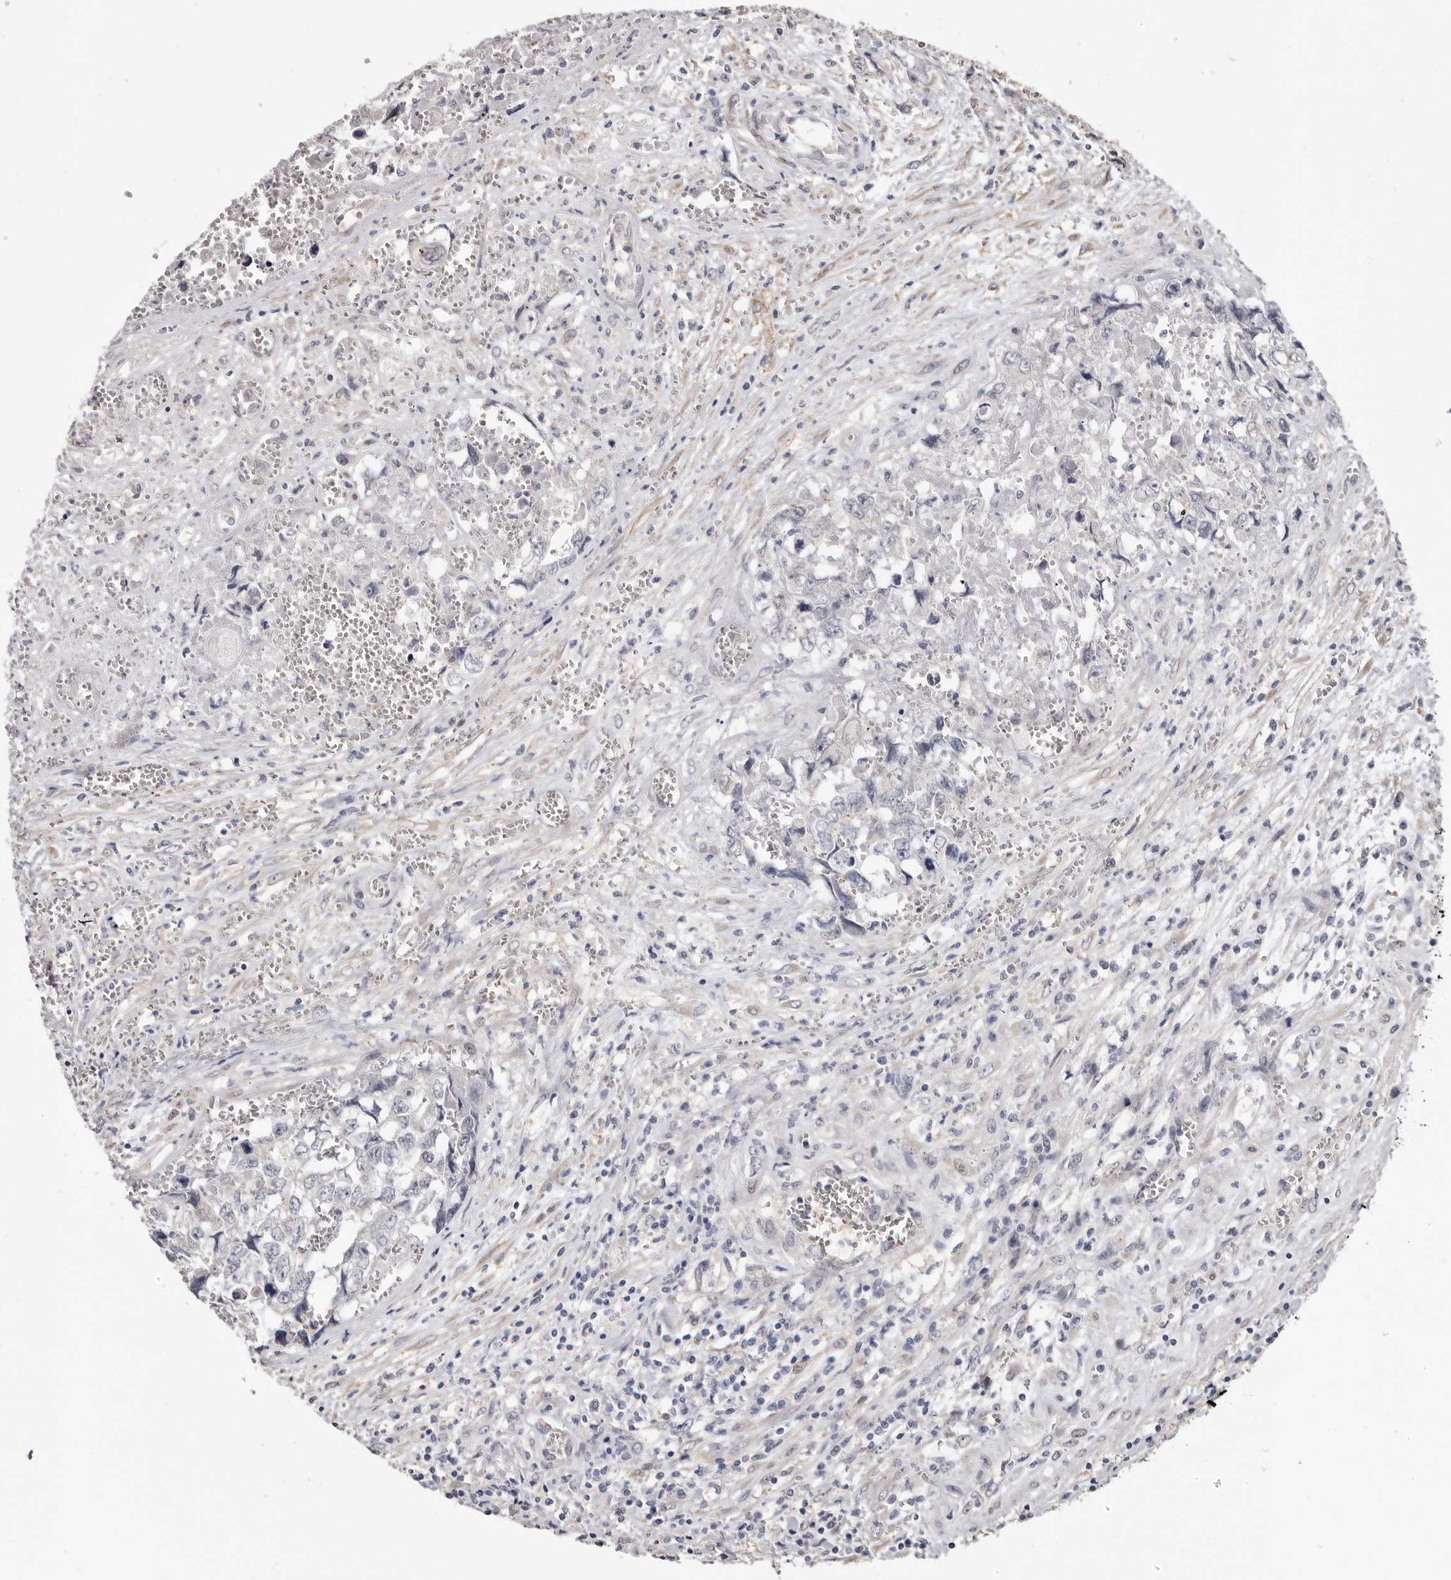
{"staining": {"intensity": "negative", "quantity": "none", "location": "none"}, "tissue": "testis cancer", "cell_type": "Tumor cells", "image_type": "cancer", "snomed": [{"axis": "morphology", "description": "Carcinoma, Embryonal, NOS"}, {"axis": "topography", "description": "Testis"}], "caption": "The immunohistochemistry image has no significant positivity in tumor cells of embryonal carcinoma (testis) tissue.", "gene": "KHDRBS2", "patient": {"sex": "male", "age": 31}}